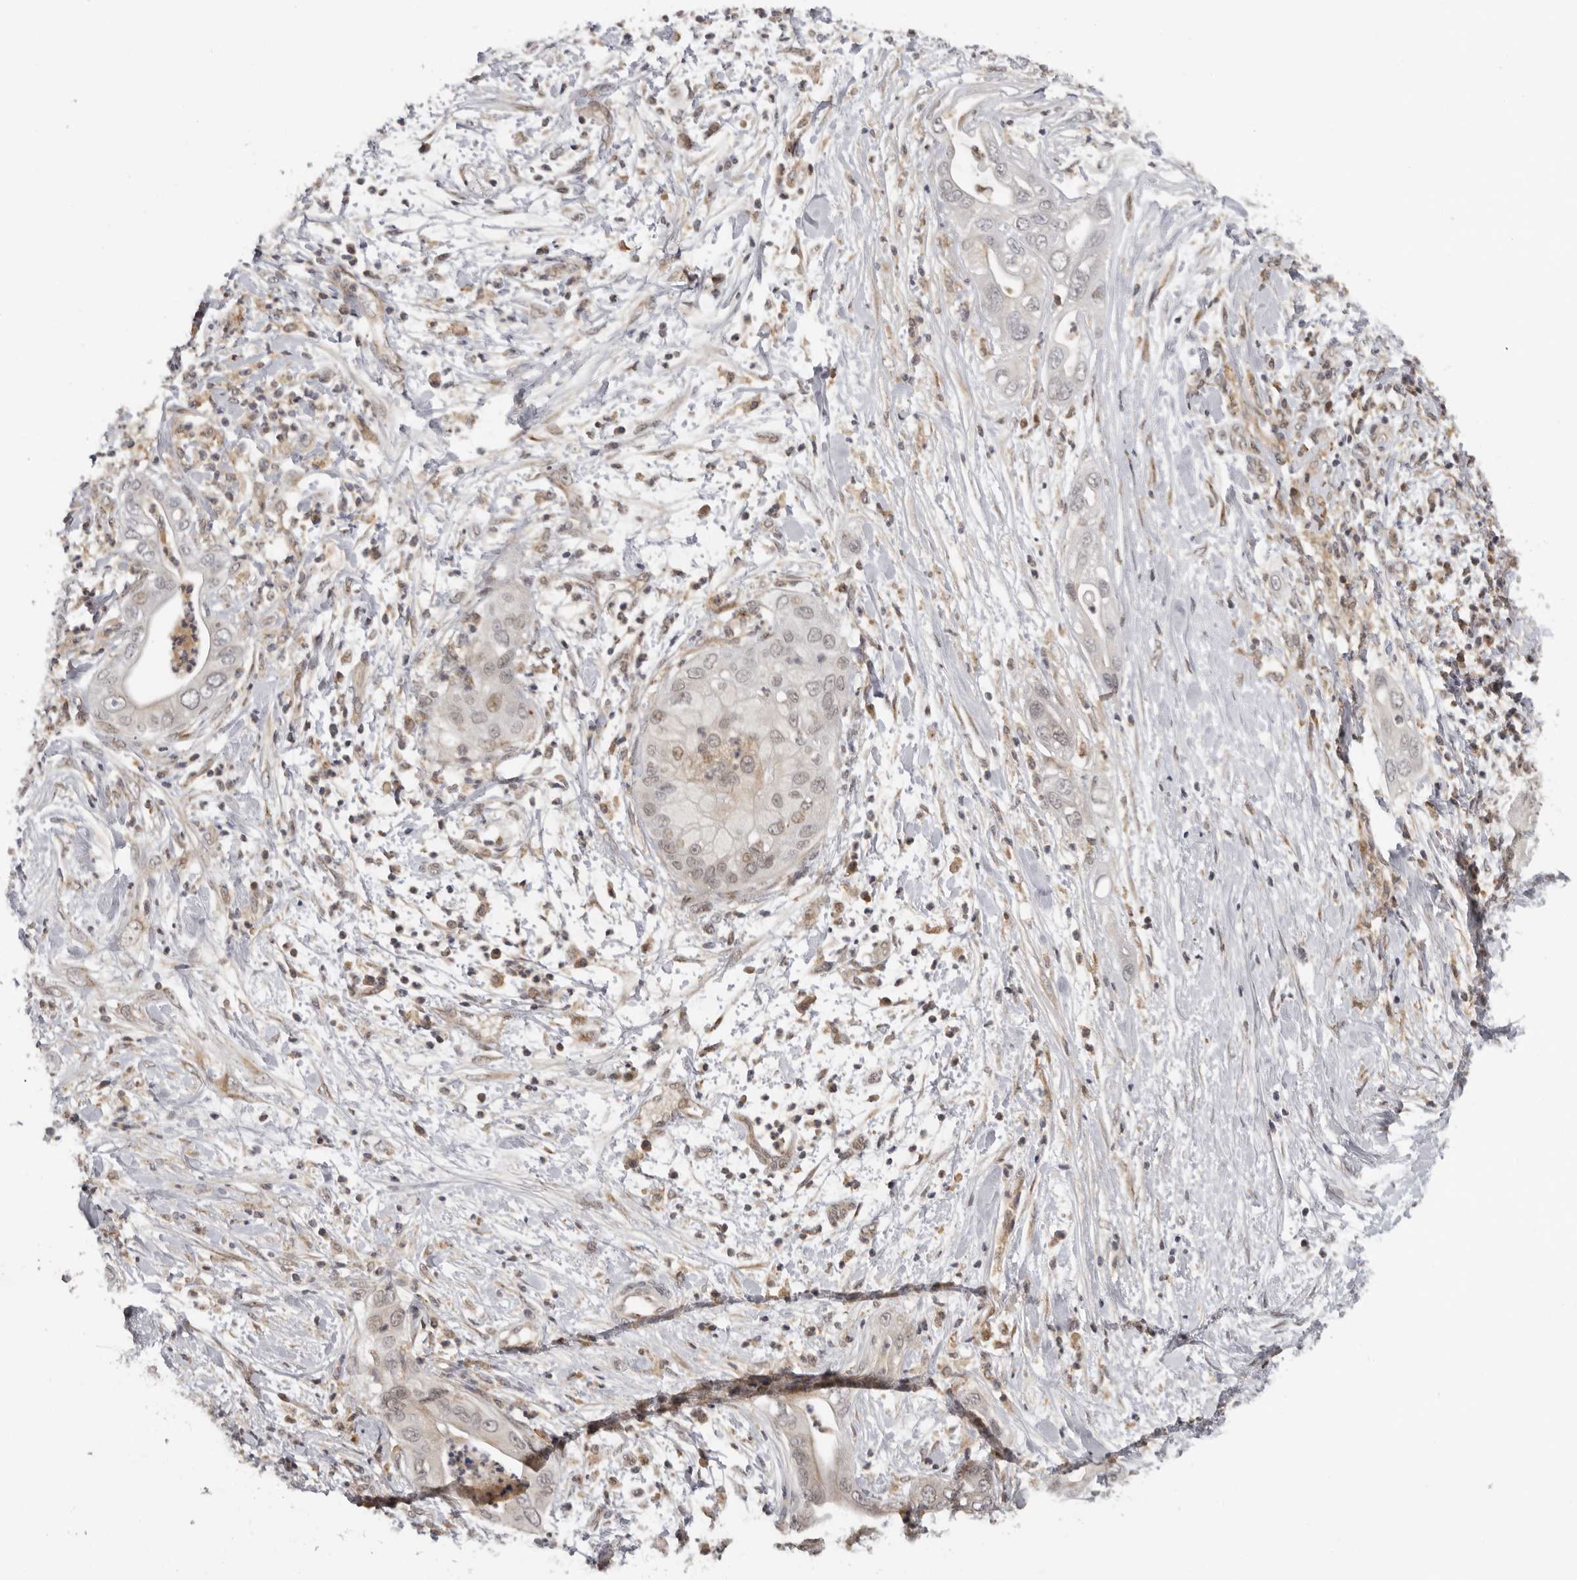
{"staining": {"intensity": "weak", "quantity": "<25%", "location": "nuclear"}, "tissue": "pancreatic cancer", "cell_type": "Tumor cells", "image_type": "cancer", "snomed": [{"axis": "morphology", "description": "Adenocarcinoma, NOS"}, {"axis": "topography", "description": "Pancreas"}], "caption": "DAB (3,3'-diaminobenzidine) immunohistochemical staining of pancreatic cancer (adenocarcinoma) shows no significant expression in tumor cells.", "gene": "KIF2B", "patient": {"sex": "female", "age": 78}}